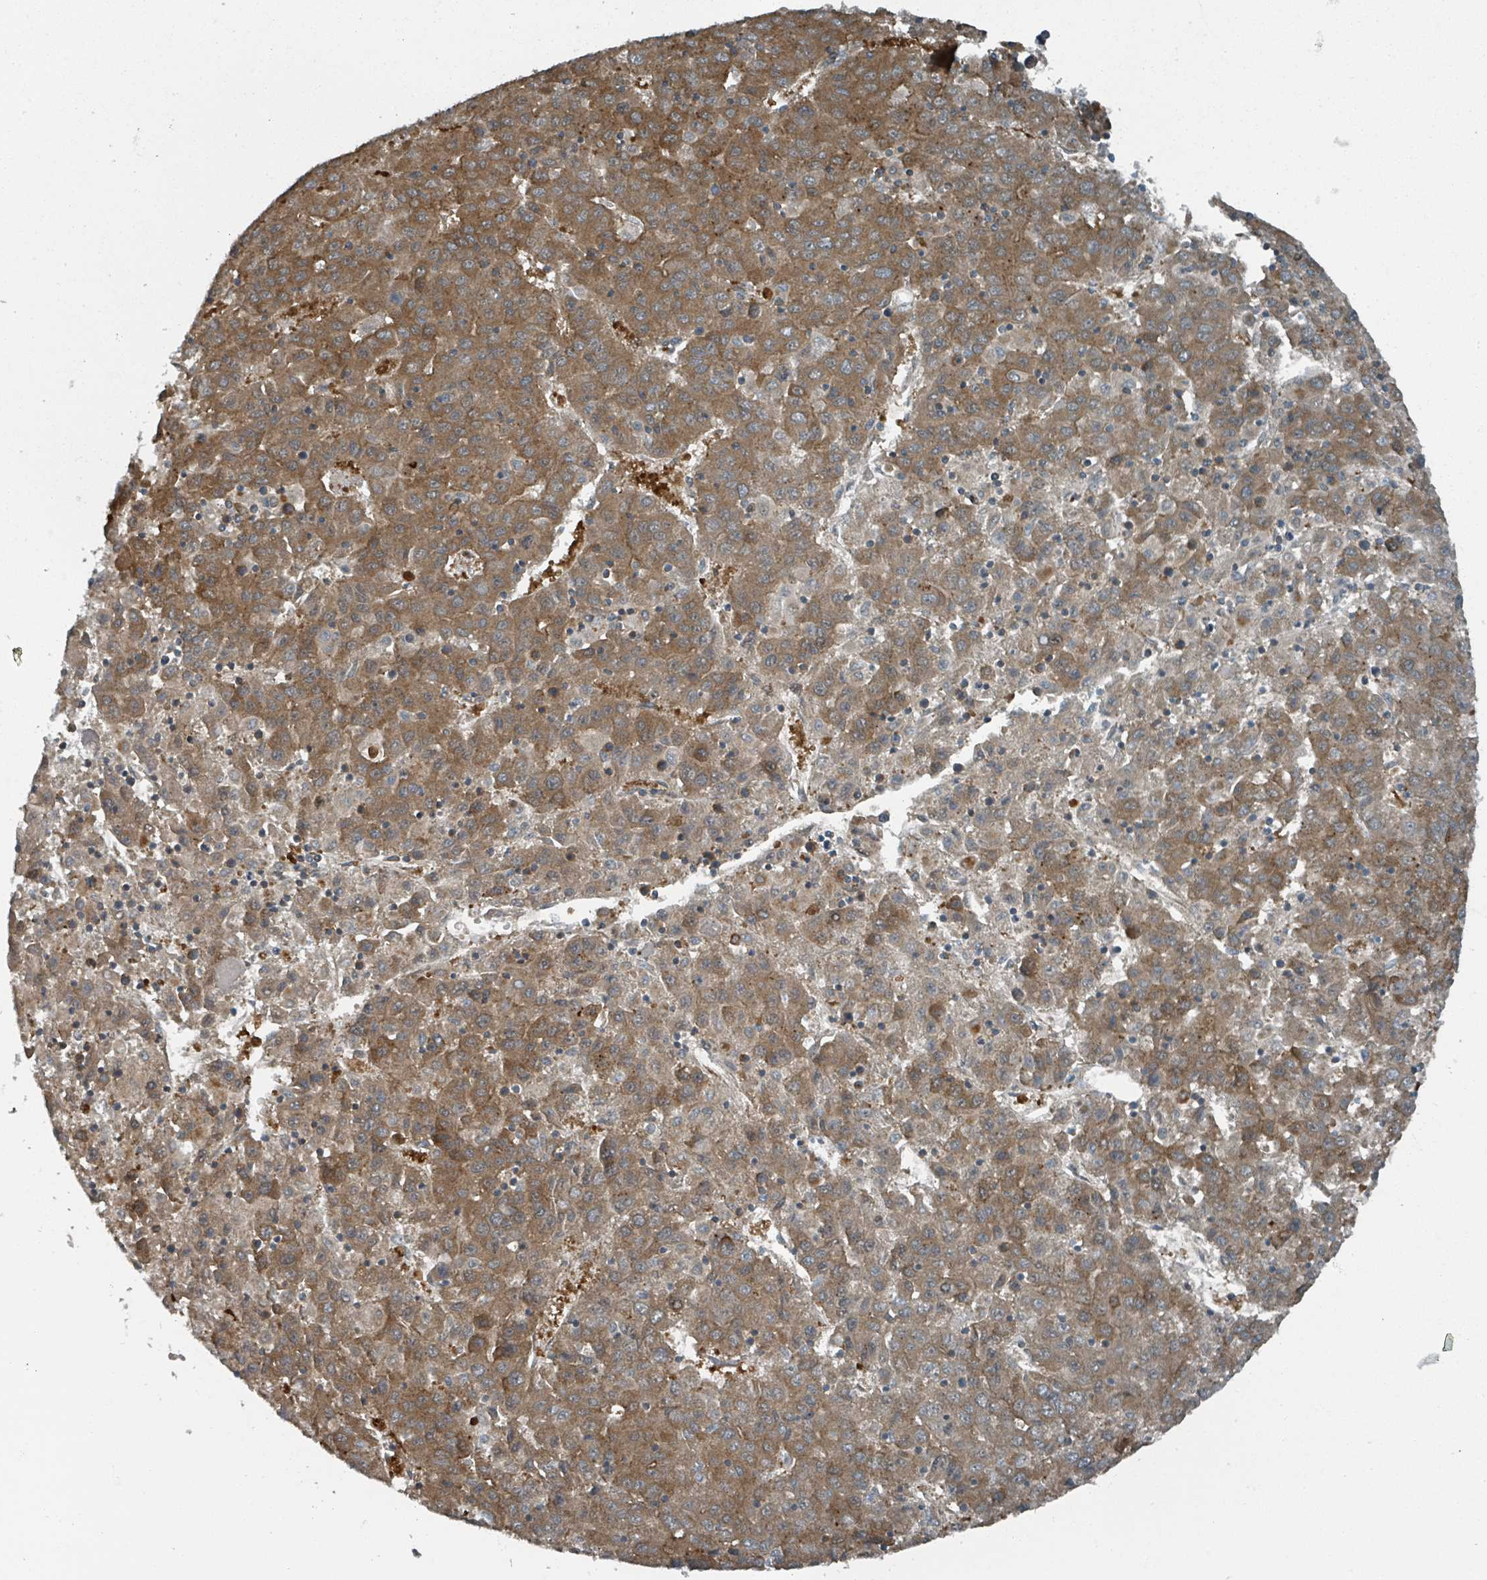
{"staining": {"intensity": "moderate", "quantity": ">75%", "location": "cytoplasmic/membranous"}, "tissue": "liver cancer", "cell_type": "Tumor cells", "image_type": "cancer", "snomed": [{"axis": "morphology", "description": "Carcinoma, Hepatocellular, NOS"}, {"axis": "topography", "description": "Liver"}], "caption": "Protein expression analysis of hepatocellular carcinoma (liver) exhibits moderate cytoplasmic/membranous expression in approximately >75% of tumor cells.", "gene": "RHPN2", "patient": {"sex": "female", "age": 53}}